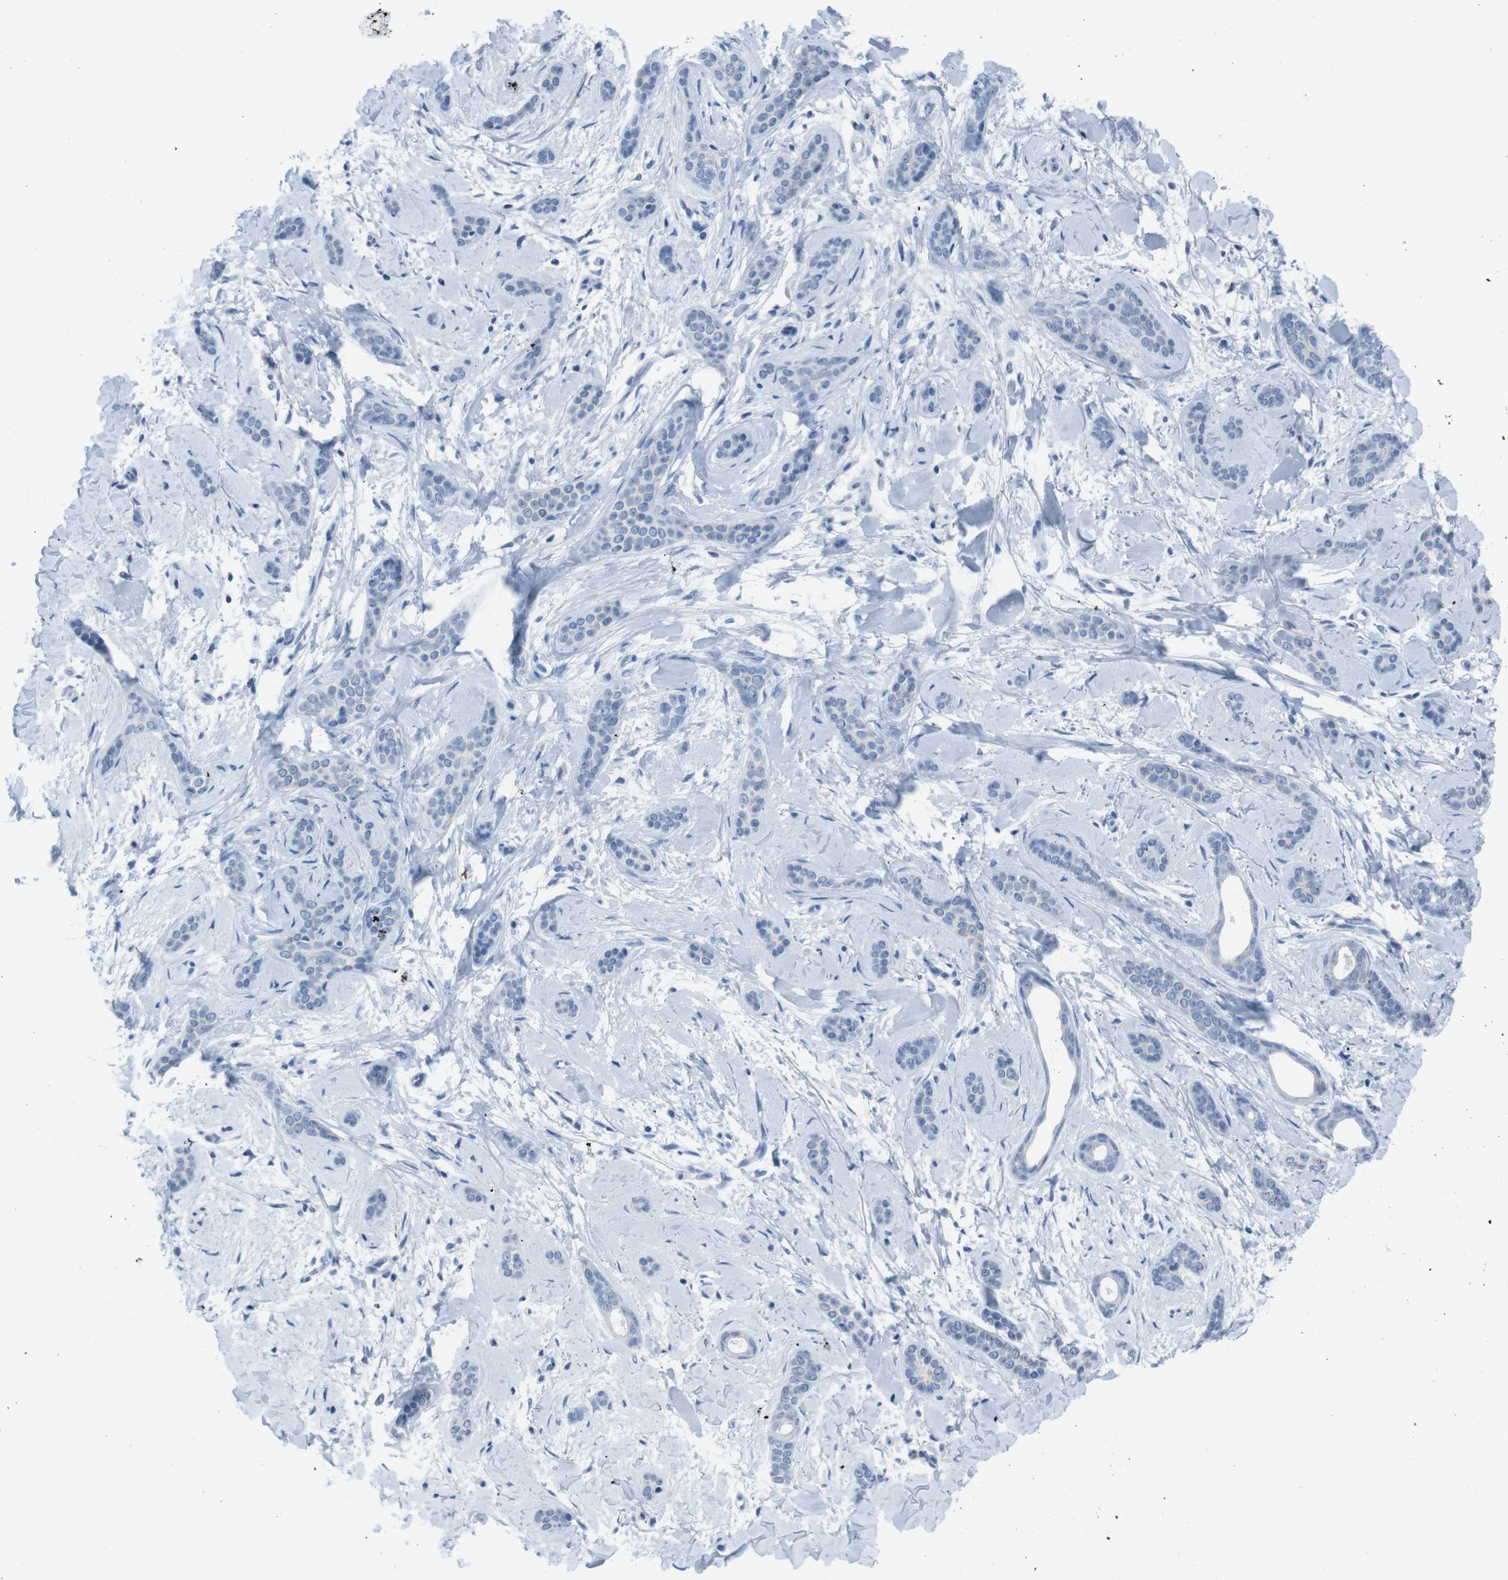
{"staining": {"intensity": "strong", "quantity": "<25%", "location": "cytoplasmic/membranous"}, "tissue": "skin cancer", "cell_type": "Tumor cells", "image_type": "cancer", "snomed": [{"axis": "morphology", "description": "Basal cell carcinoma"}, {"axis": "morphology", "description": "Adnexal tumor, benign"}, {"axis": "topography", "description": "Skin"}], "caption": "DAB immunohistochemical staining of benign adnexal tumor (skin) shows strong cytoplasmic/membranous protein staining in approximately <25% of tumor cells. (DAB = brown stain, brightfield microscopy at high magnification).", "gene": "ST6GAL1", "patient": {"sex": "female", "age": 42}}